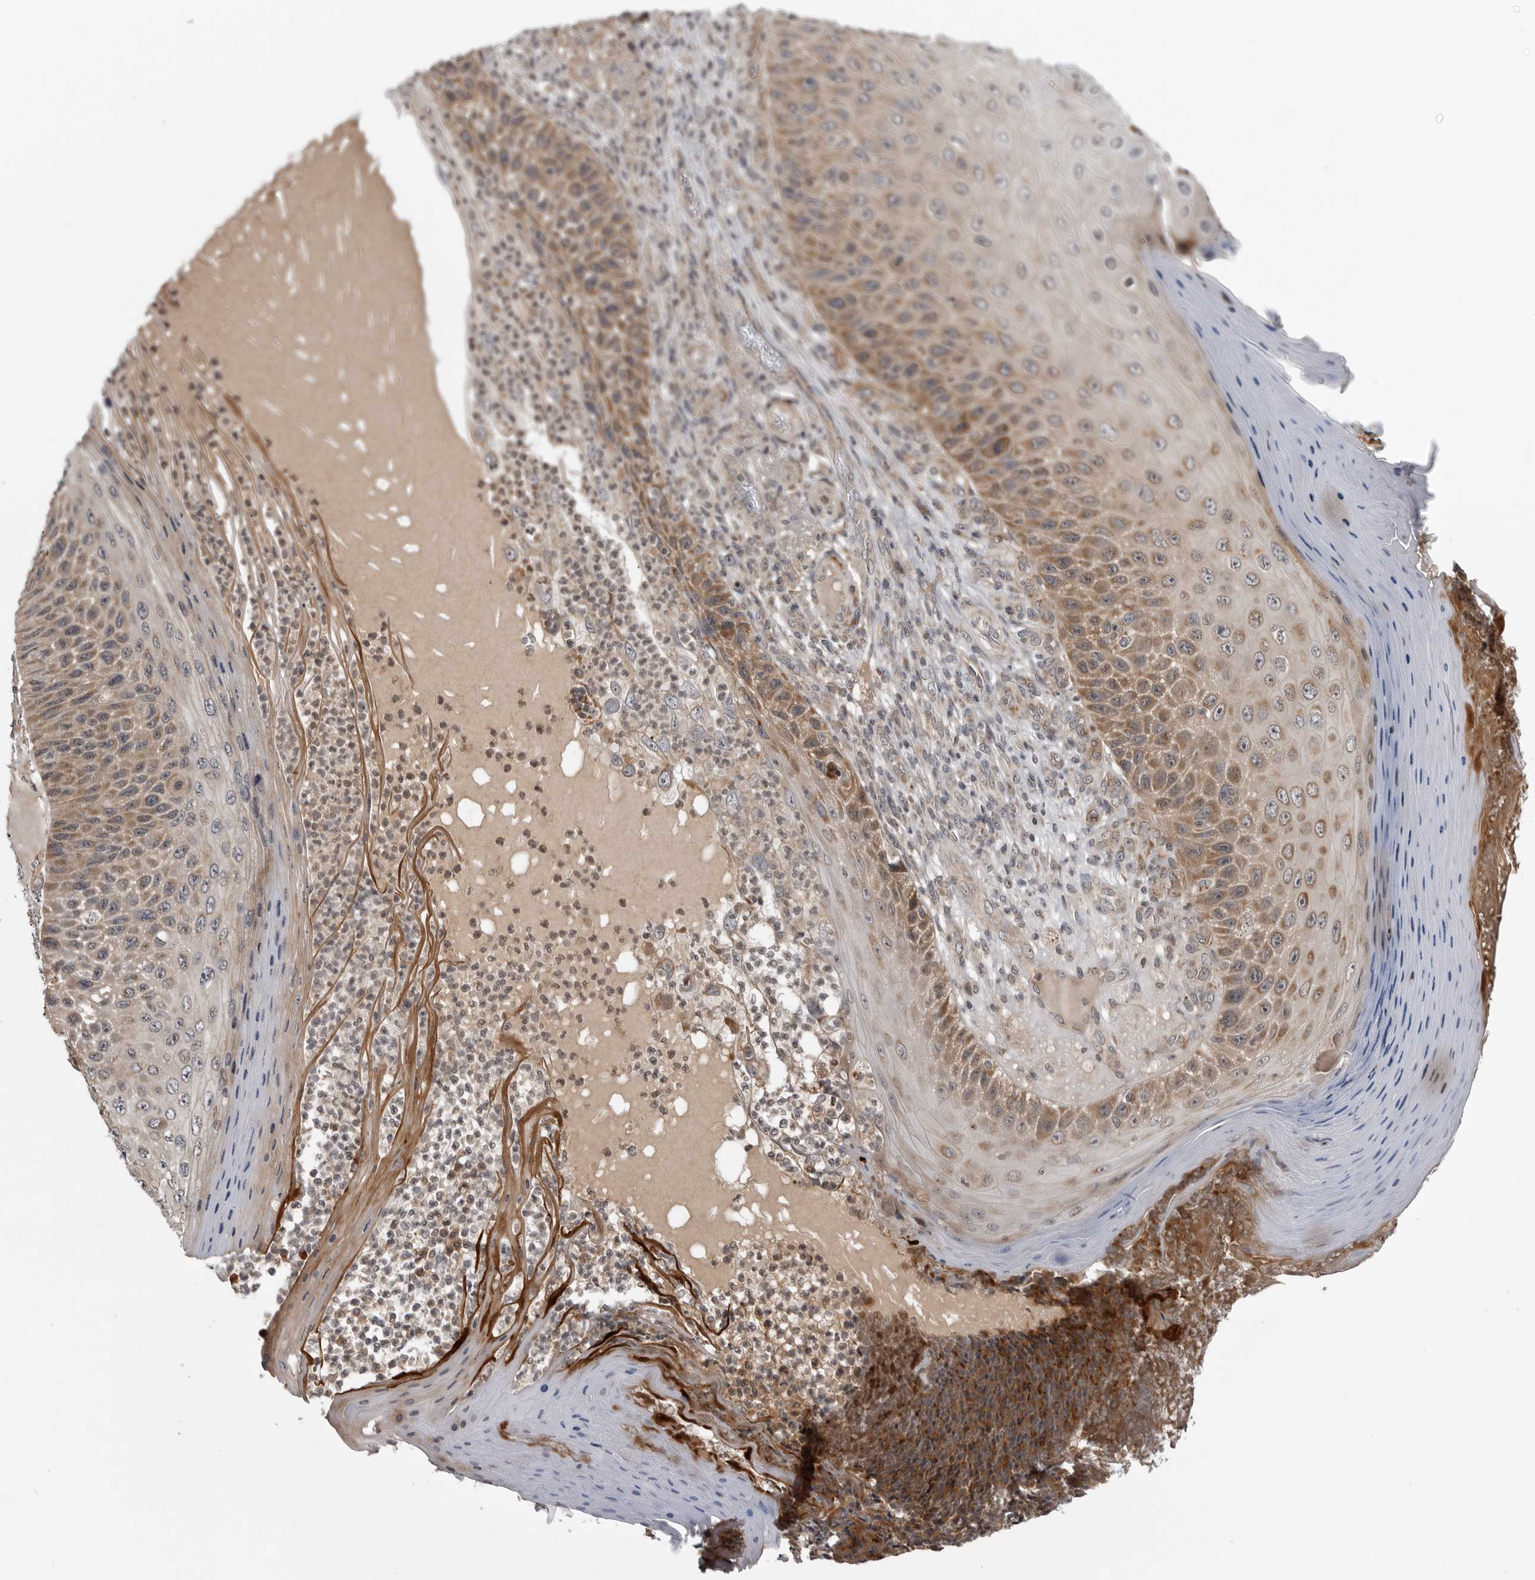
{"staining": {"intensity": "moderate", "quantity": ">75%", "location": "cytoplasmic/membranous"}, "tissue": "skin cancer", "cell_type": "Tumor cells", "image_type": "cancer", "snomed": [{"axis": "morphology", "description": "Squamous cell carcinoma, NOS"}, {"axis": "topography", "description": "Skin"}], "caption": "High-magnification brightfield microscopy of skin cancer (squamous cell carcinoma) stained with DAB (3,3'-diaminobenzidine) (brown) and counterstained with hematoxylin (blue). tumor cells exhibit moderate cytoplasmic/membranous expression is seen in about>75% of cells. The protein is stained brown, and the nuclei are stained in blue (DAB (3,3'-diaminobenzidine) IHC with brightfield microscopy, high magnification).", "gene": "FAAP100", "patient": {"sex": "female", "age": 88}}